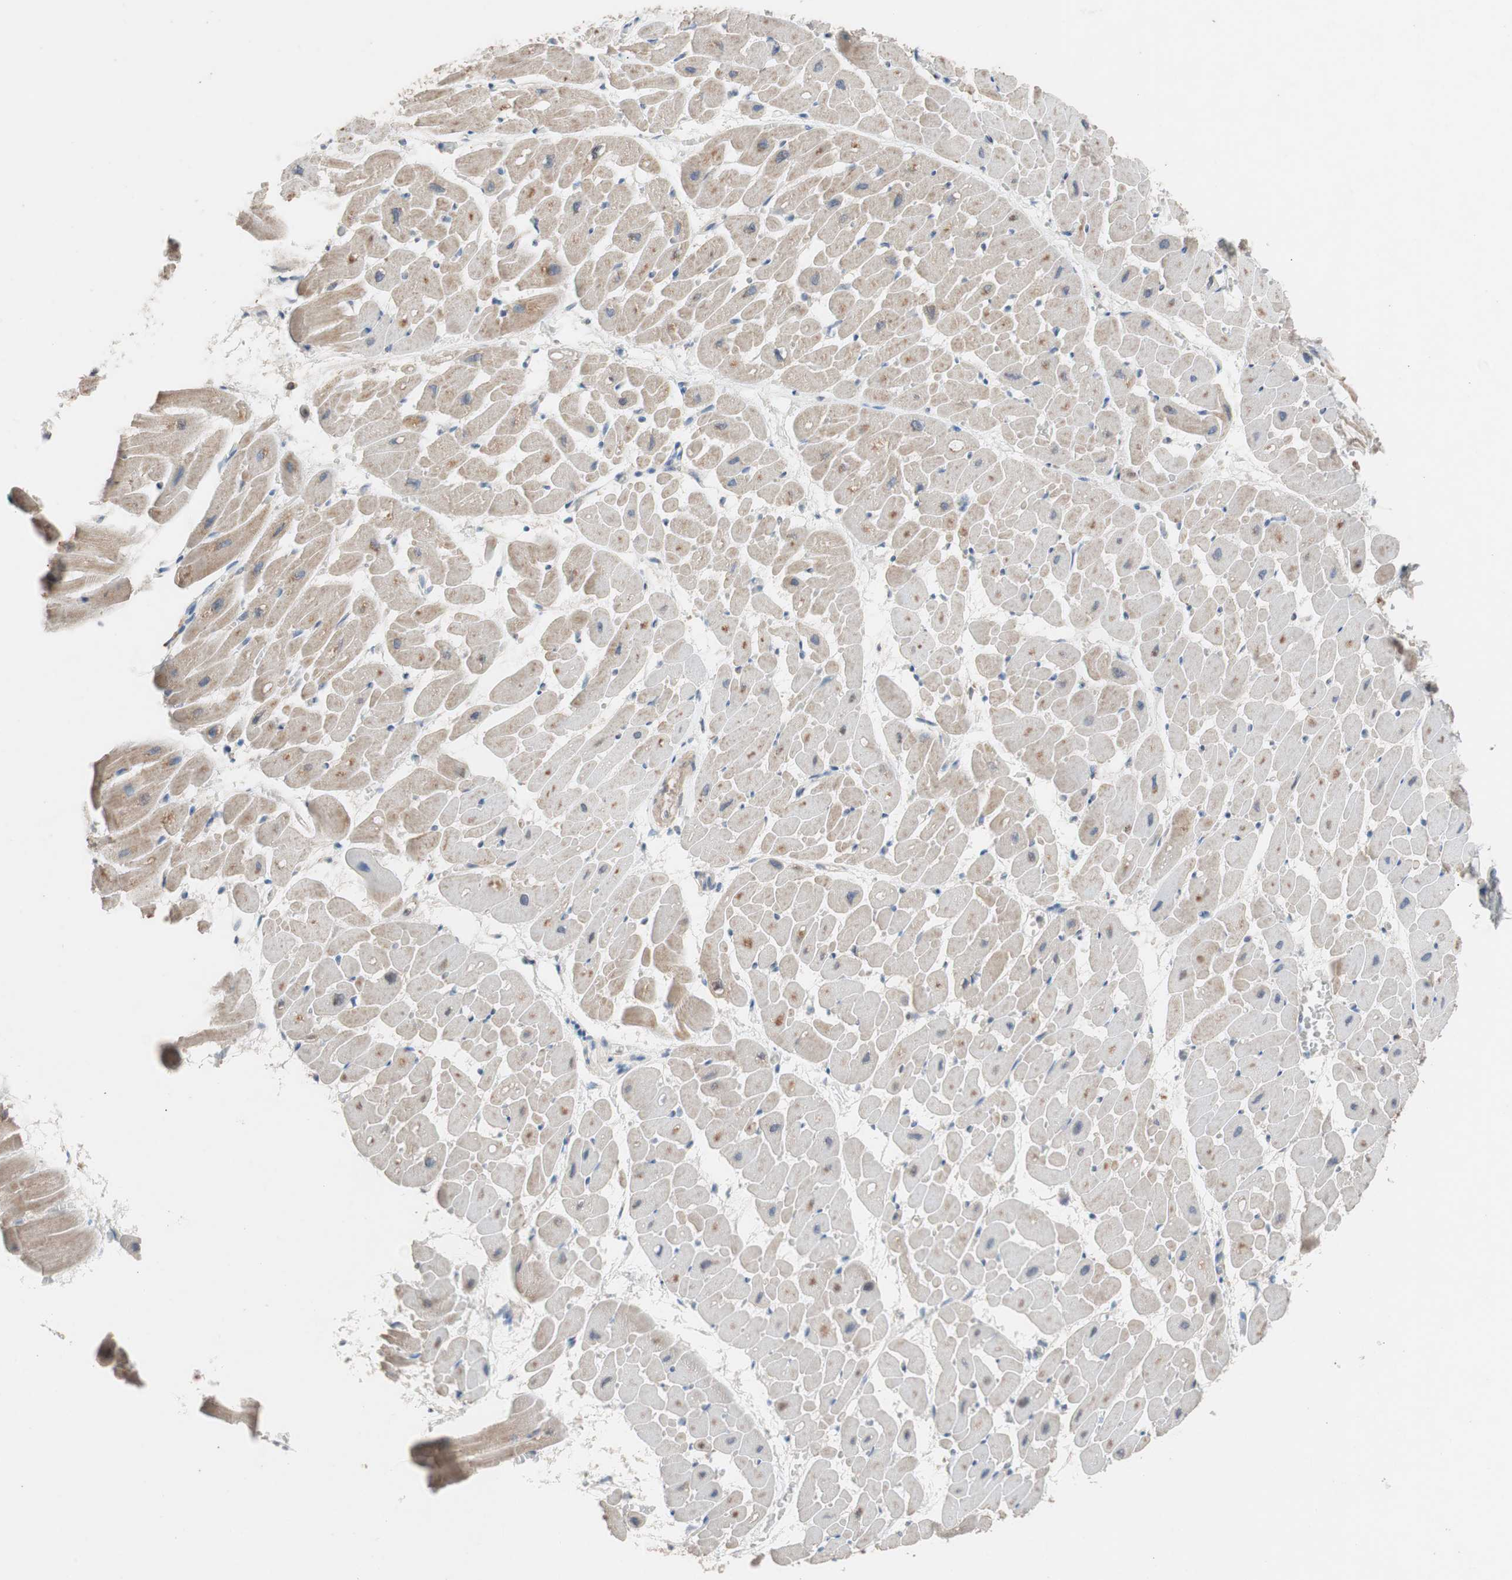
{"staining": {"intensity": "moderate", "quantity": ">75%", "location": "cytoplasmic/membranous"}, "tissue": "heart muscle", "cell_type": "Cardiomyocytes", "image_type": "normal", "snomed": [{"axis": "morphology", "description": "Normal tissue, NOS"}, {"axis": "topography", "description": "Heart"}], "caption": "Heart muscle stained with immunohistochemistry shows moderate cytoplasmic/membranous expression in approximately >75% of cardiomyocytes.", "gene": "FAAH", "patient": {"sex": "male", "age": 45}}